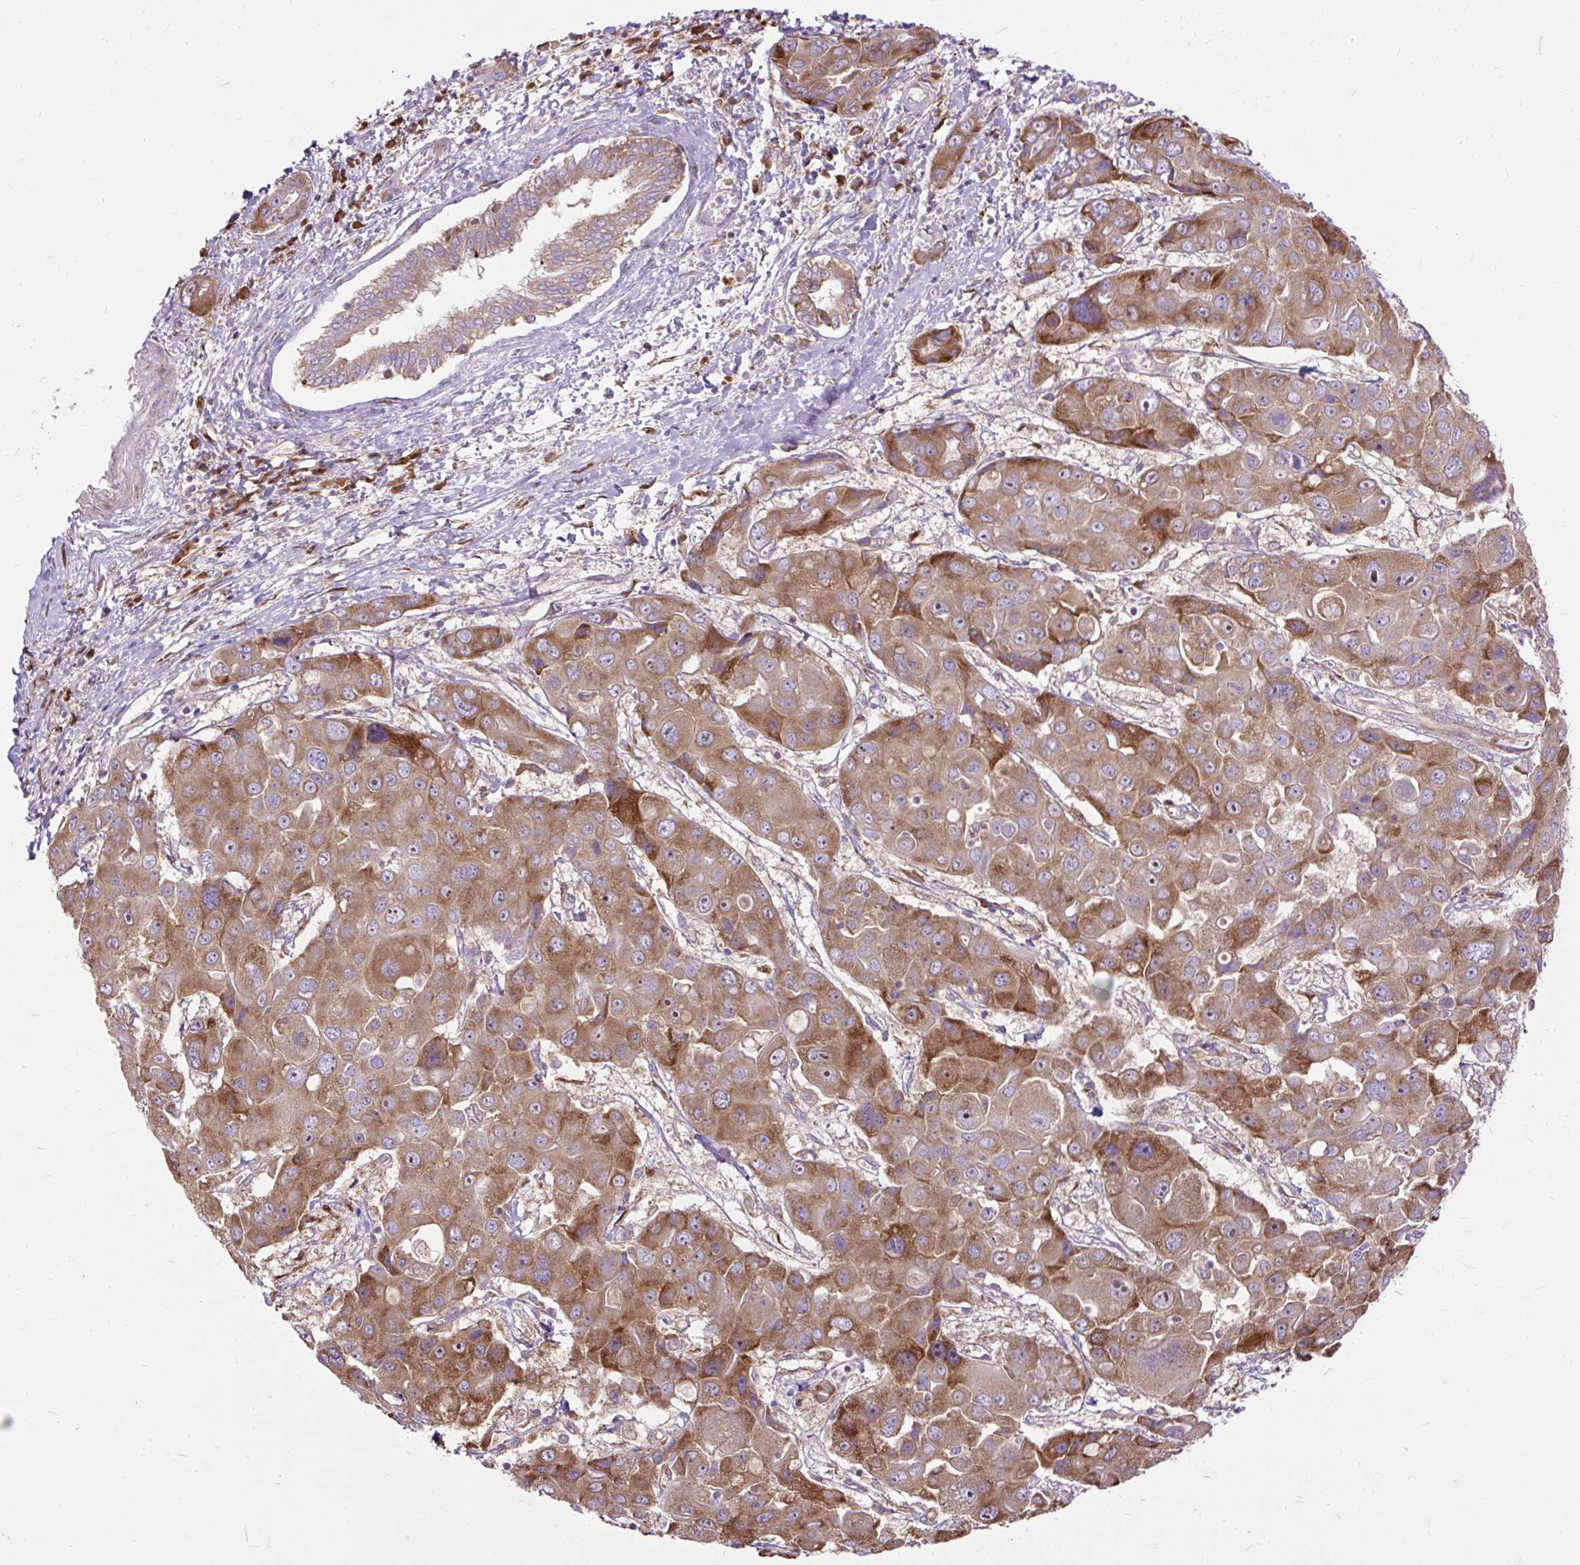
{"staining": {"intensity": "moderate", "quantity": ">75%", "location": "cytoplasmic/membranous"}, "tissue": "liver cancer", "cell_type": "Tumor cells", "image_type": "cancer", "snomed": [{"axis": "morphology", "description": "Cholangiocarcinoma"}, {"axis": "topography", "description": "Liver"}], "caption": "IHC (DAB) staining of human liver cancer (cholangiocarcinoma) shows moderate cytoplasmic/membranous protein expression in approximately >75% of tumor cells.", "gene": "RPS5", "patient": {"sex": "male", "age": 67}}